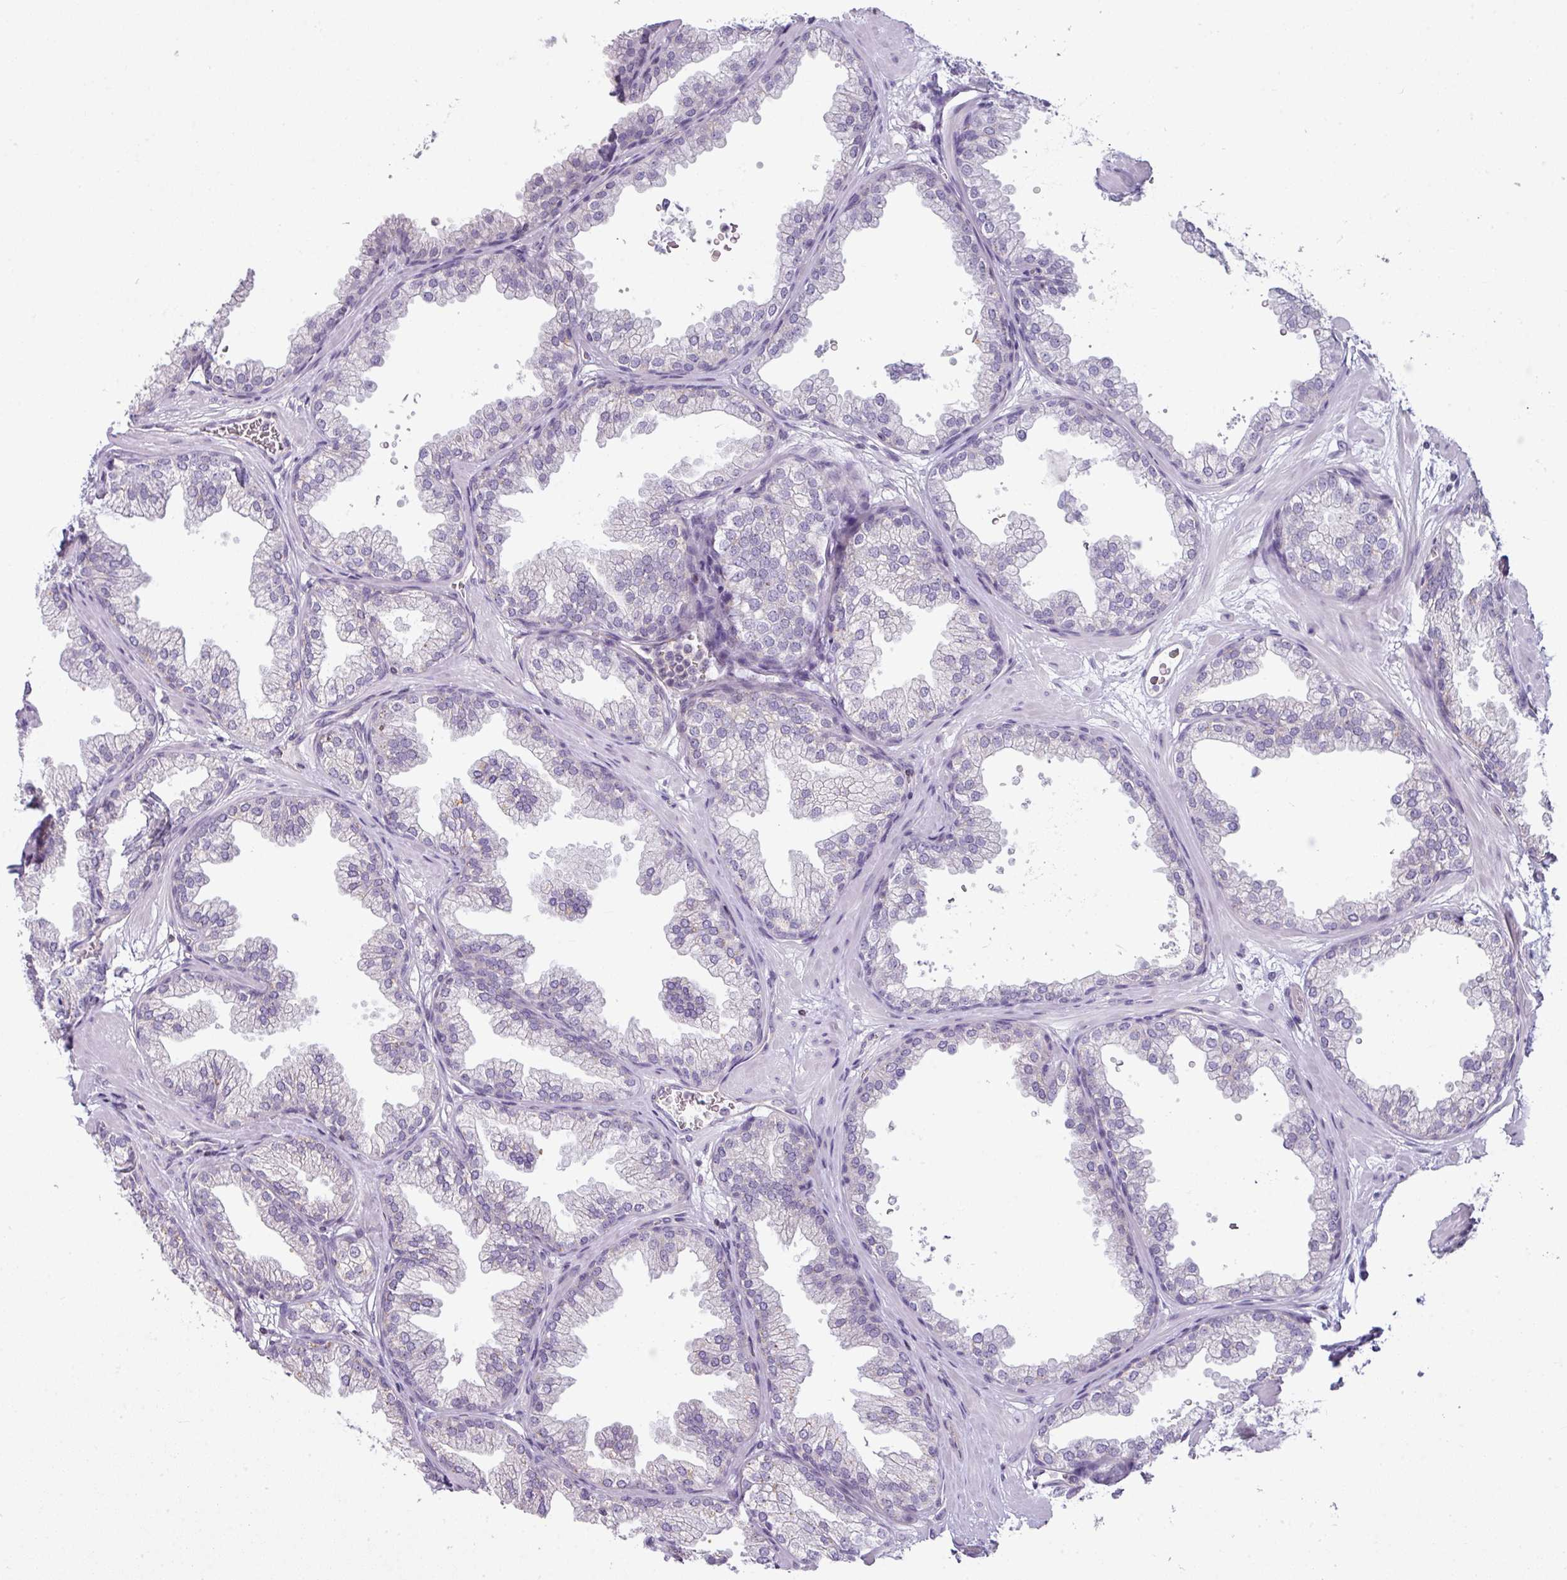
{"staining": {"intensity": "negative", "quantity": "none", "location": "none"}, "tissue": "prostate", "cell_type": "Glandular cells", "image_type": "normal", "snomed": [{"axis": "morphology", "description": "Normal tissue, NOS"}, {"axis": "topography", "description": "Prostate"}], "caption": "The histopathology image demonstrates no significant expression in glandular cells of prostate.", "gene": "STAT5A", "patient": {"sex": "male", "age": 37}}